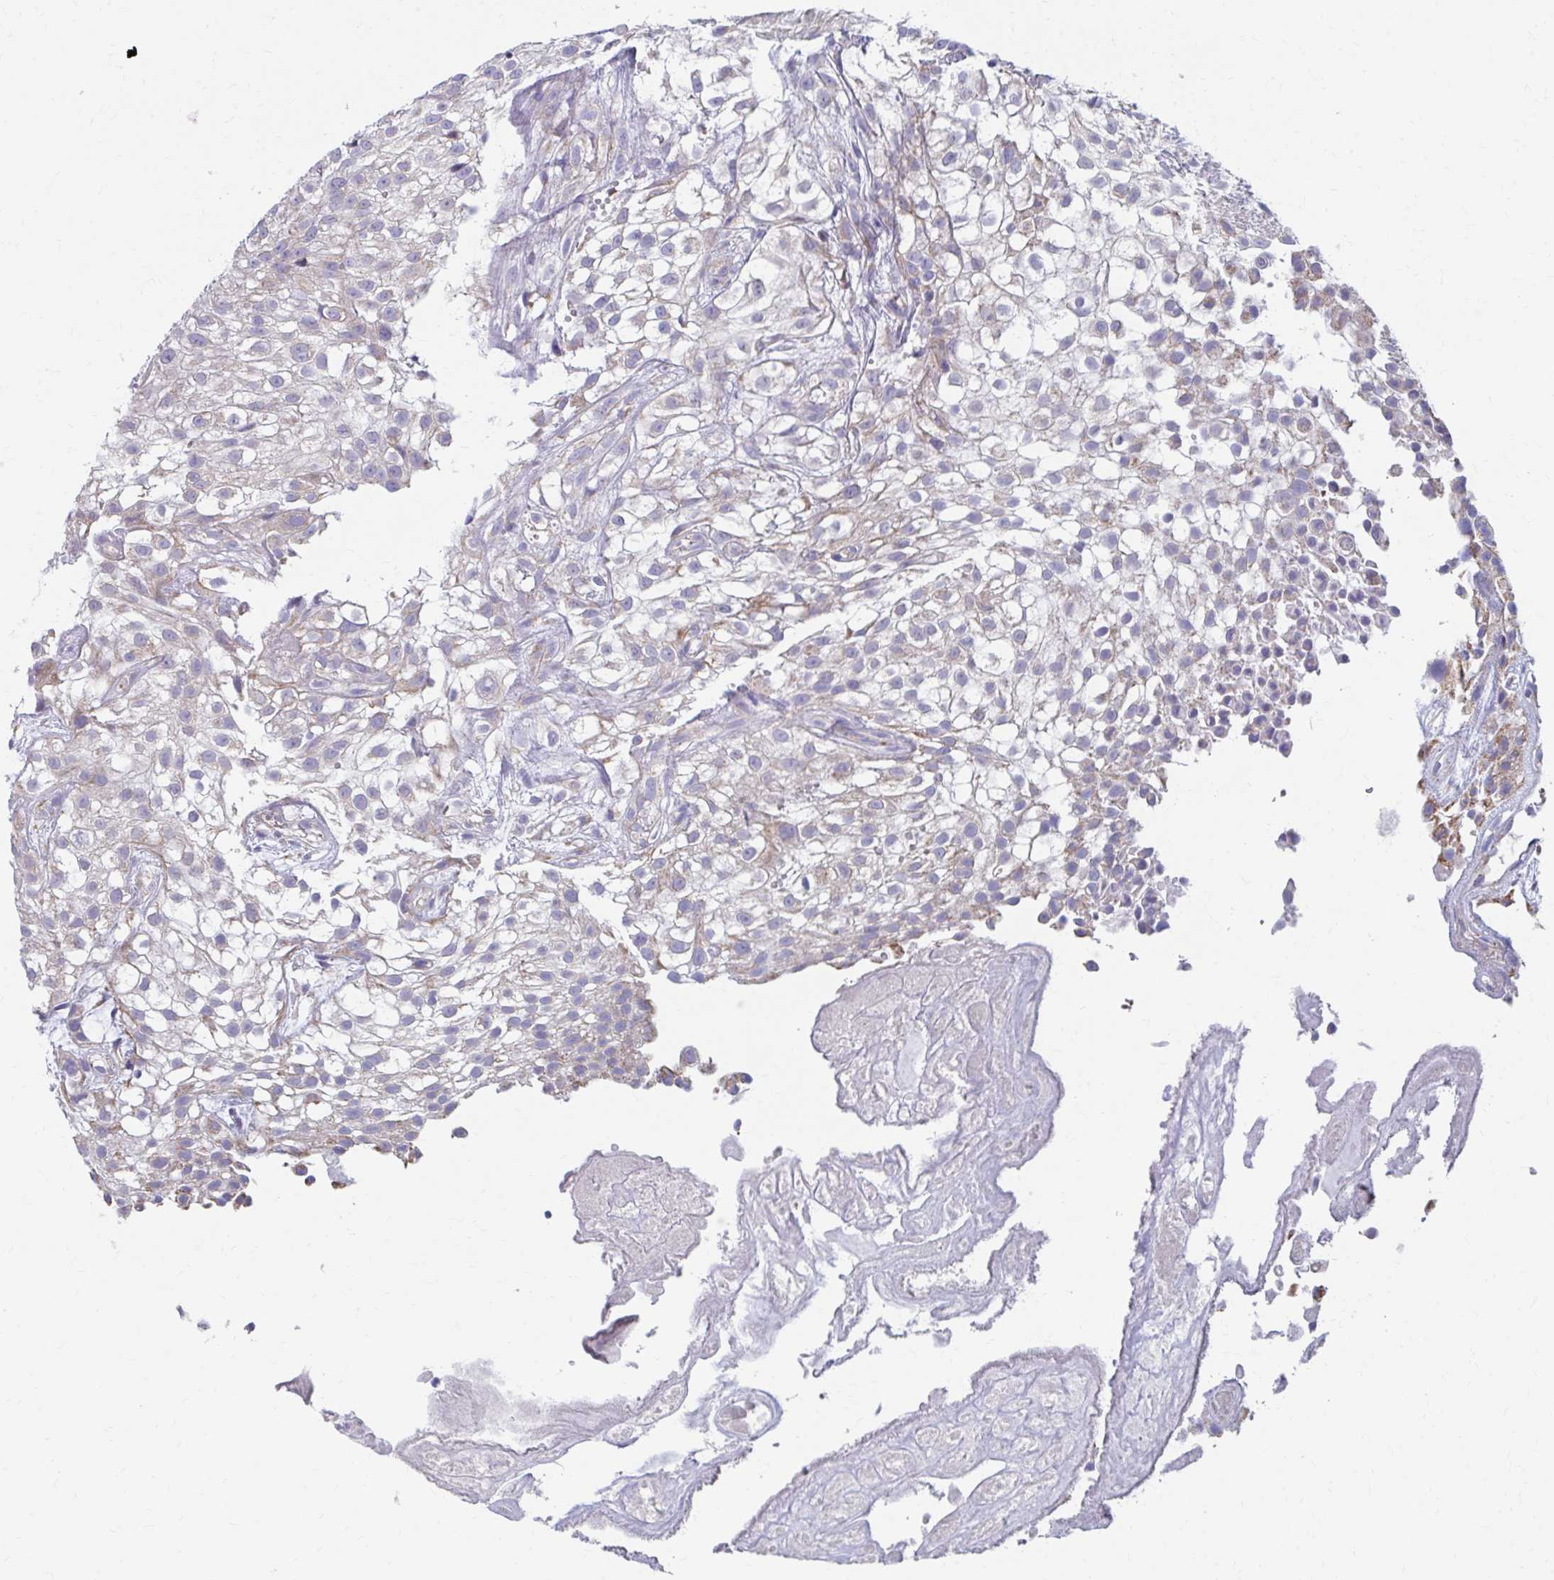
{"staining": {"intensity": "weak", "quantity": "<25%", "location": "cytoplasmic/membranous"}, "tissue": "urothelial cancer", "cell_type": "Tumor cells", "image_type": "cancer", "snomed": [{"axis": "morphology", "description": "Urothelial carcinoma, High grade"}, {"axis": "topography", "description": "Urinary bladder"}], "caption": "The image demonstrates no significant expression in tumor cells of urothelial cancer.", "gene": "RCC1L", "patient": {"sex": "male", "age": 56}}